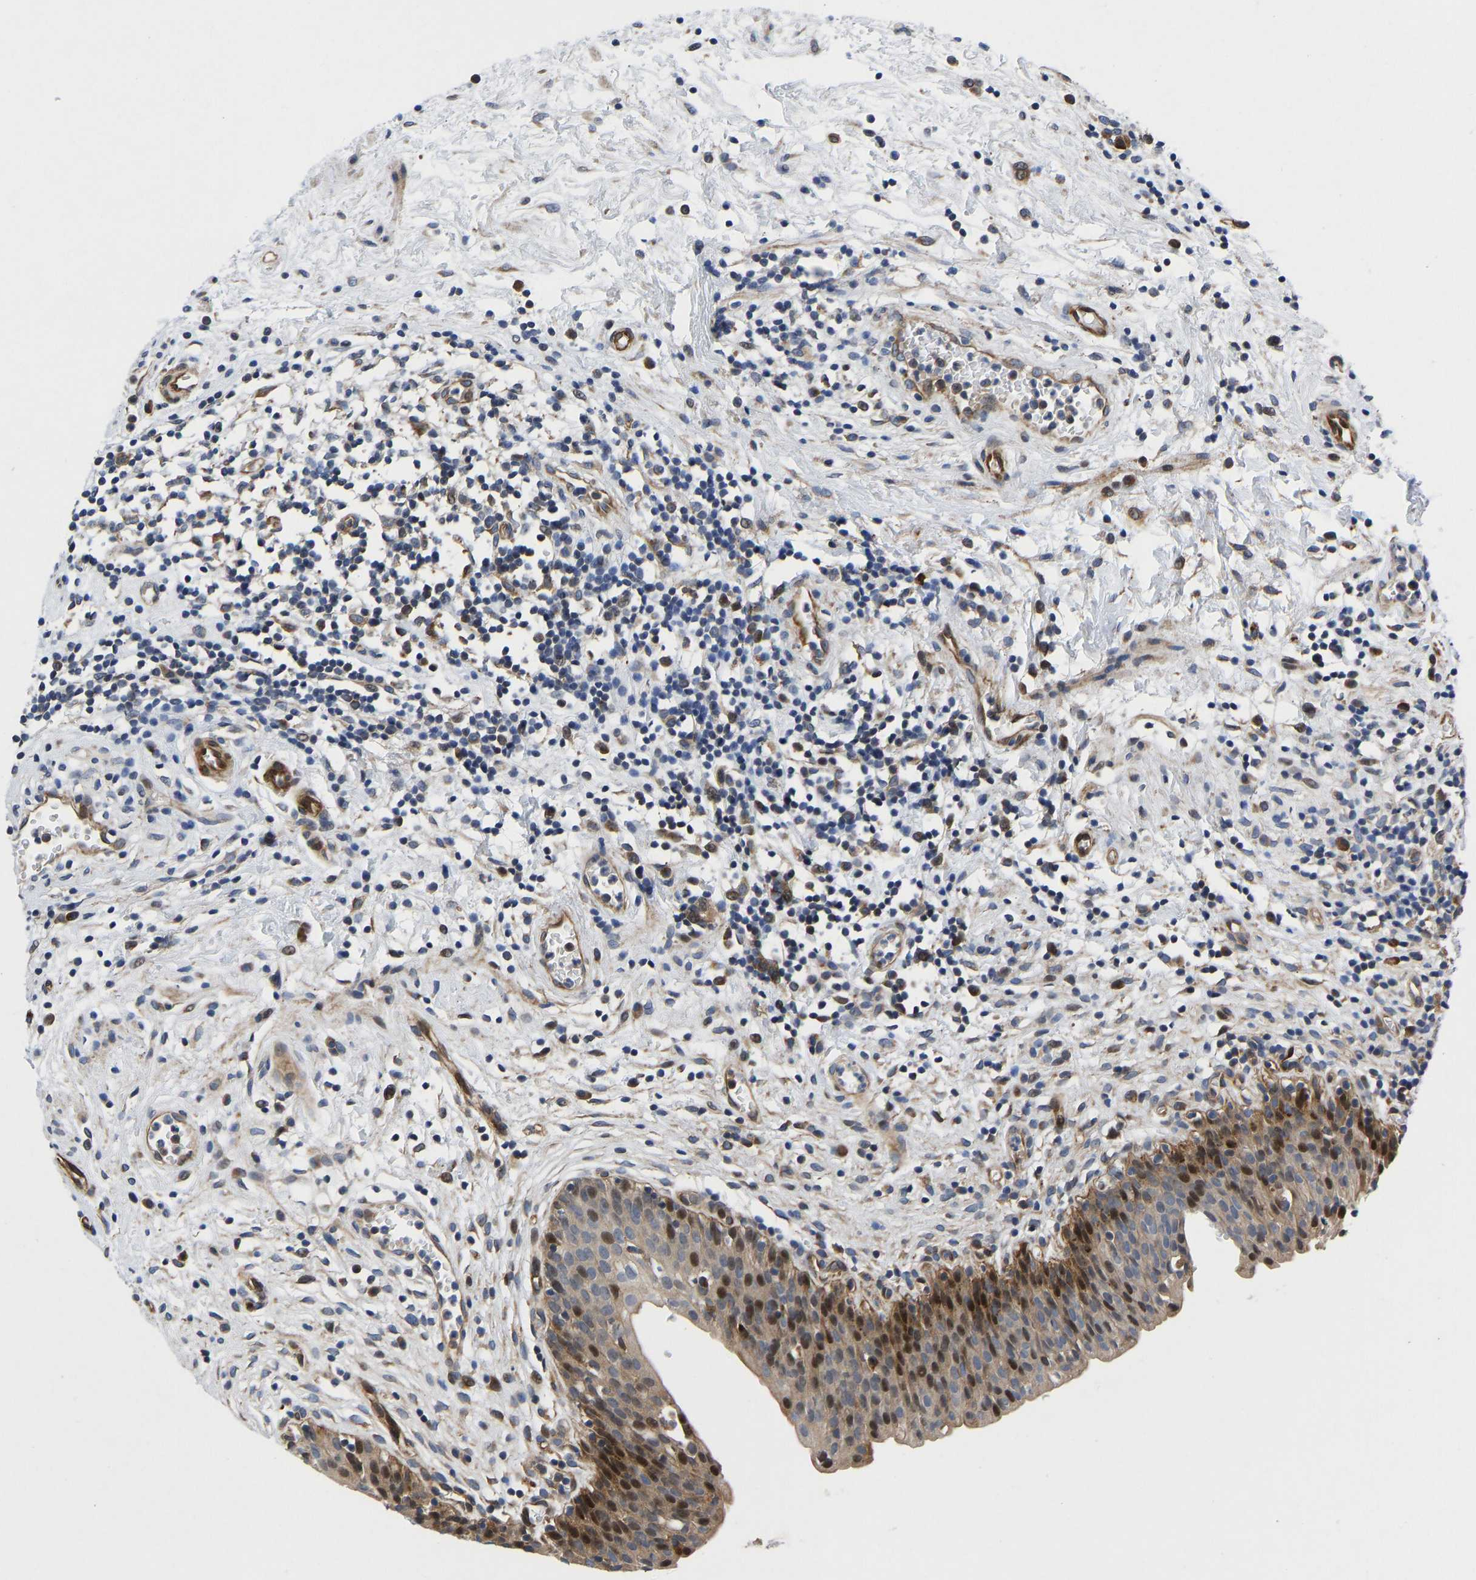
{"staining": {"intensity": "moderate", "quantity": ">75%", "location": "cytoplasmic/membranous,nuclear"}, "tissue": "urinary bladder", "cell_type": "Urothelial cells", "image_type": "normal", "snomed": [{"axis": "morphology", "description": "Normal tissue, NOS"}, {"axis": "topography", "description": "Urinary bladder"}], "caption": "Protein staining by immunohistochemistry (IHC) reveals moderate cytoplasmic/membranous,nuclear staining in about >75% of urothelial cells in normal urinary bladder.", "gene": "TMEM38B", "patient": {"sex": "male", "age": 37}}